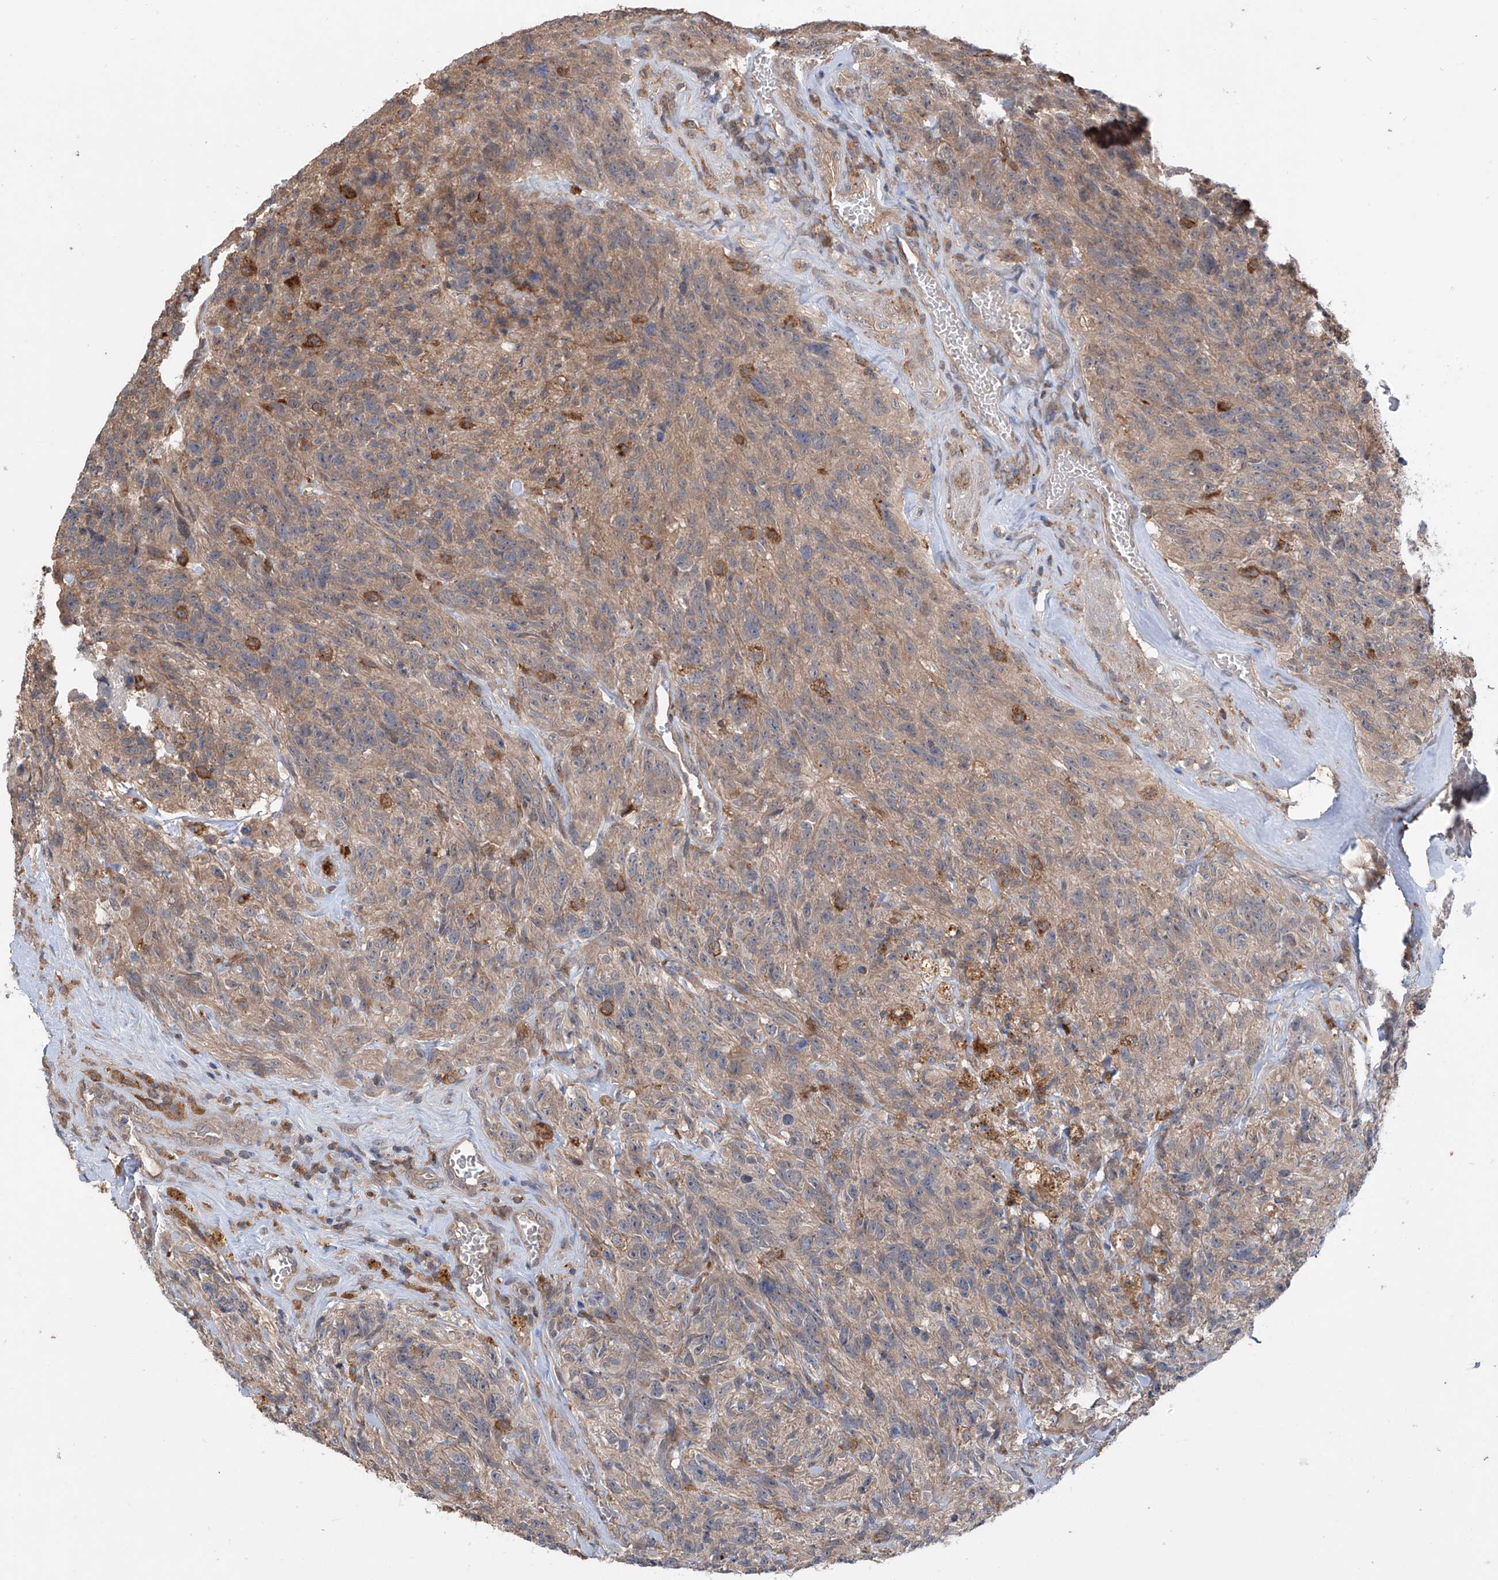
{"staining": {"intensity": "weak", "quantity": "25%-75%", "location": "cytoplasmic/membranous"}, "tissue": "glioma", "cell_type": "Tumor cells", "image_type": "cancer", "snomed": [{"axis": "morphology", "description": "Glioma, malignant, High grade"}, {"axis": "topography", "description": "Brain"}], "caption": "Glioma stained with immunohistochemistry (IHC) displays weak cytoplasmic/membranous staining in approximately 25%-75% of tumor cells.", "gene": "HOXC8", "patient": {"sex": "male", "age": 69}}